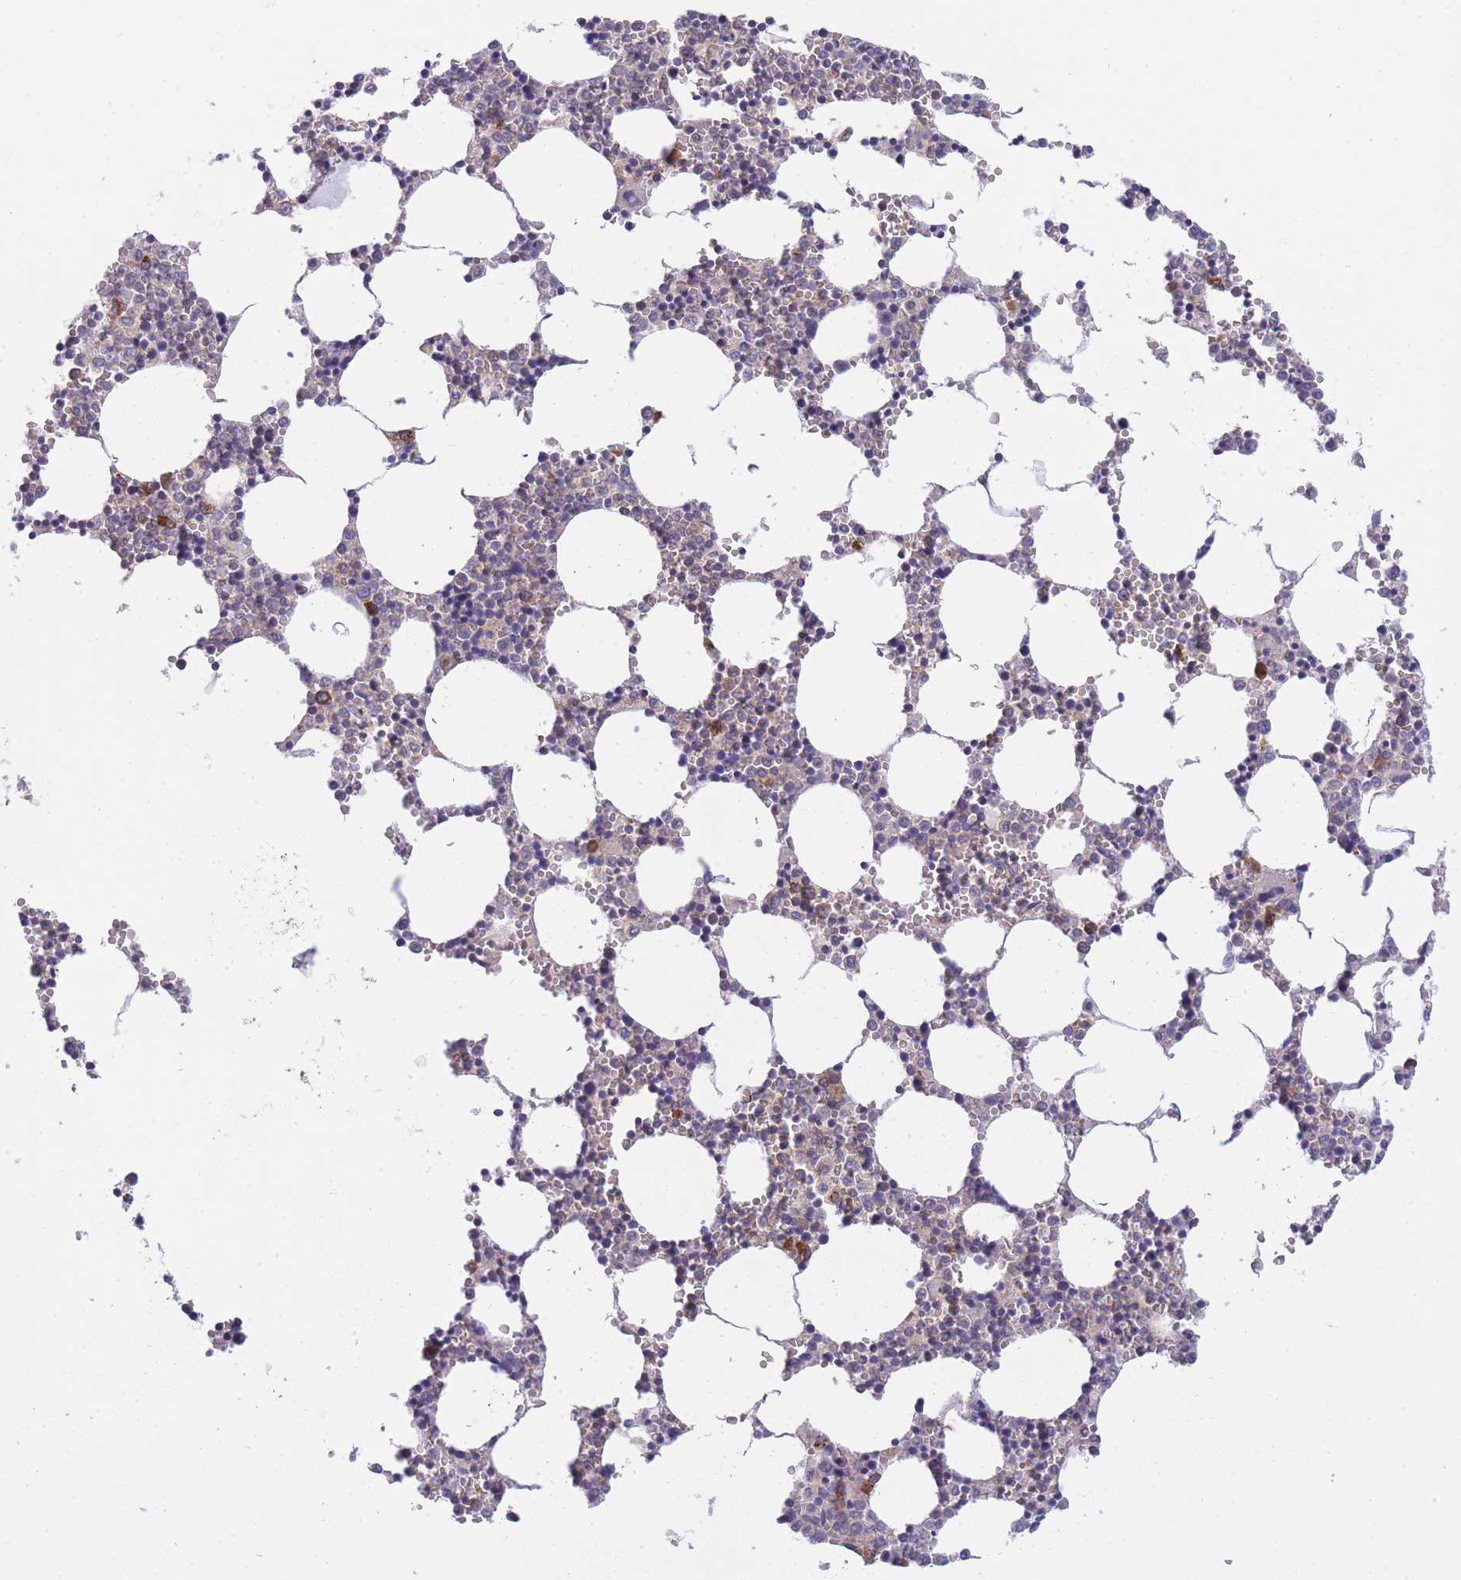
{"staining": {"intensity": "strong", "quantity": "<25%", "location": "cytoplasmic/membranous"}, "tissue": "bone marrow", "cell_type": "Hematopoietic cells", "image_type": "normal", "snomed": [{"axis": "morphology", "description": "Normal tissue, NOS"}, {"axis": "topography", "description": "Bone marrow"}], "caption": "An immunohistochemistry (IHC) photomicrograph of unremarkable tissue is shown. Protein staining in brown labels strong cytoplasmic/membranous positivity in bone marrow within hematopoietic cells. (brown staining indicates protein expression, while blue staining denotes nuclei).", "gene": "COPG1", "patient": {"sex": "female", "age": 64}}